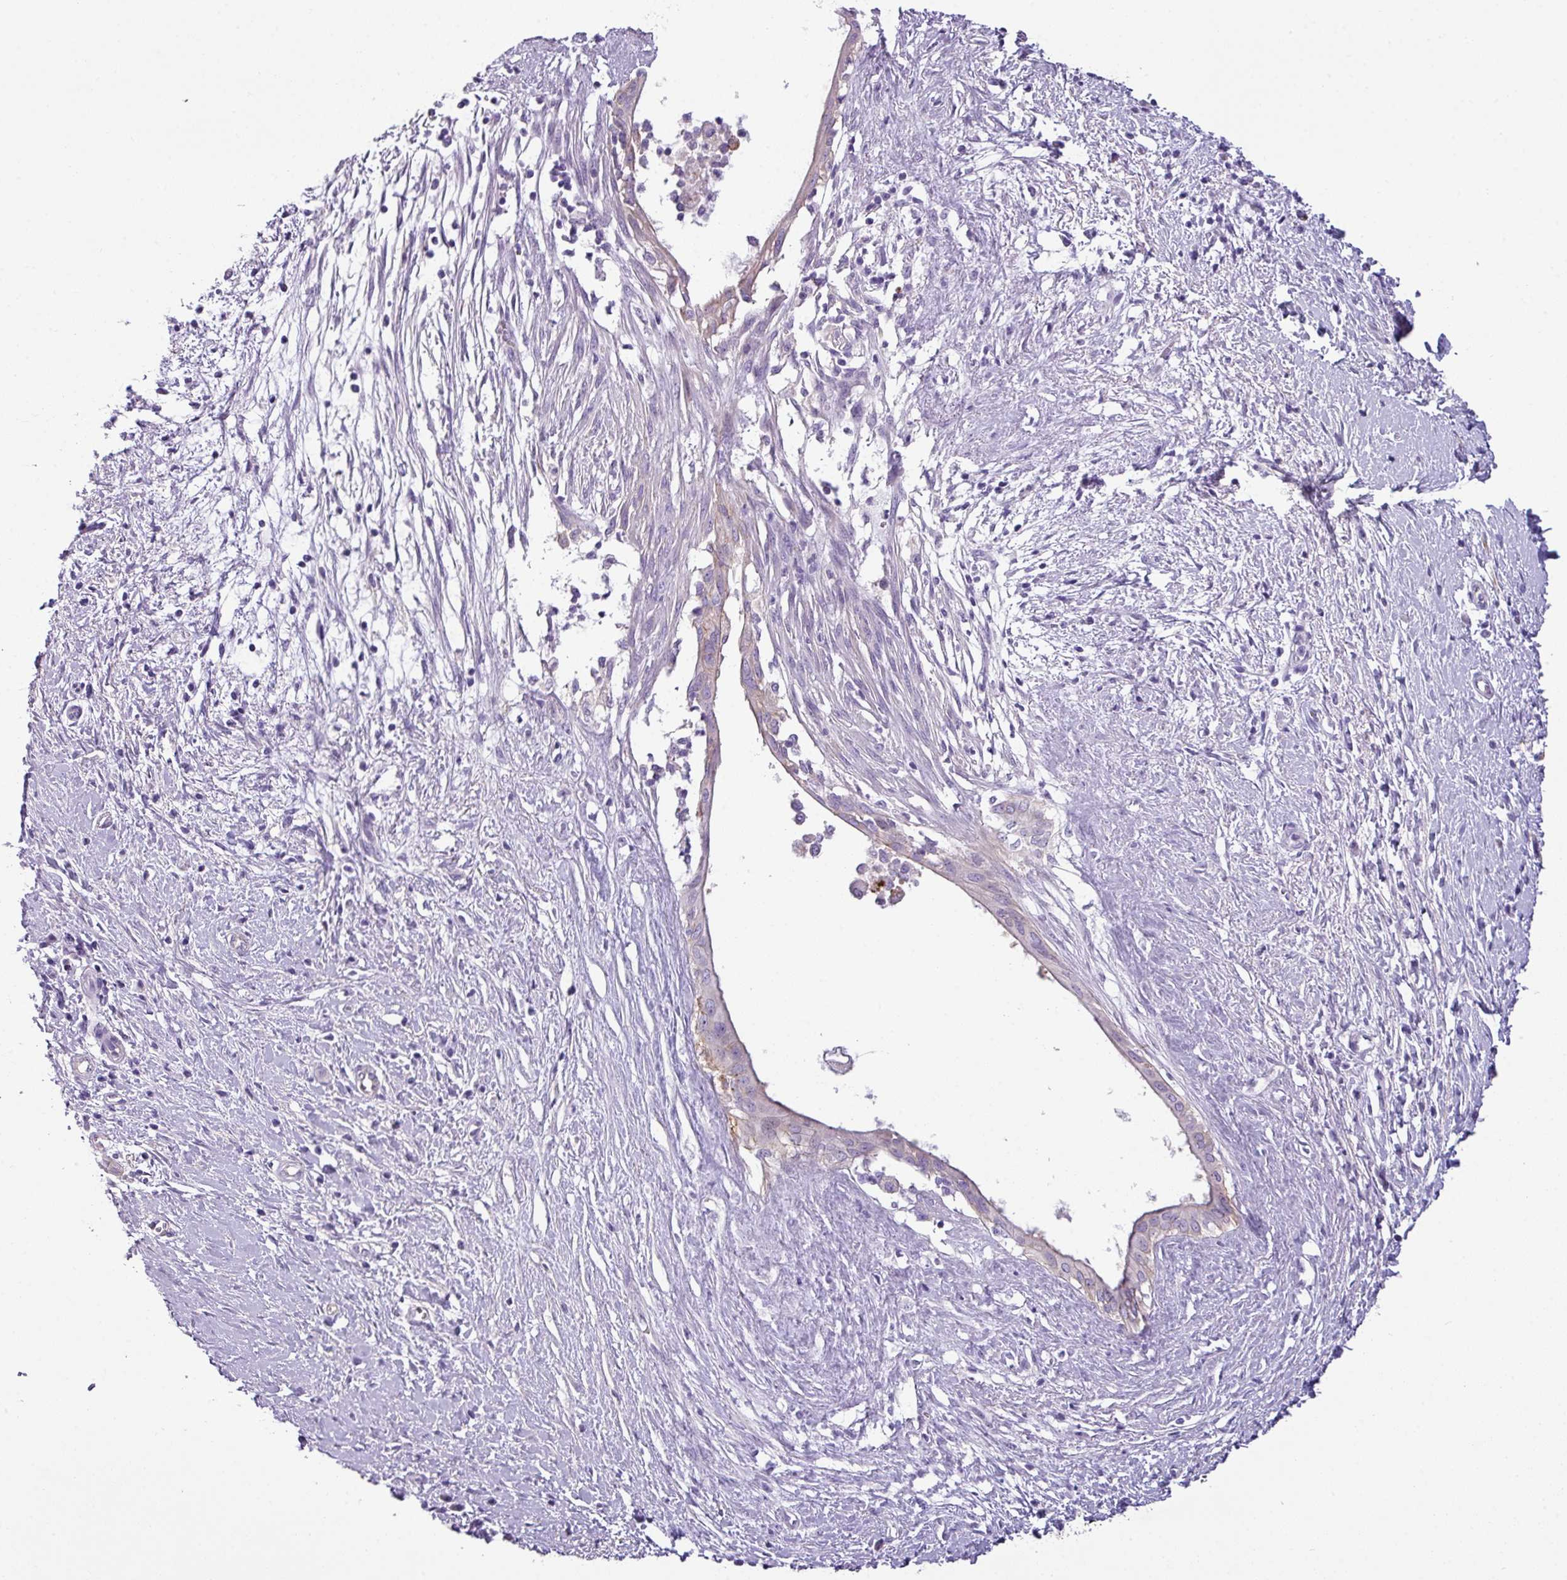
{"staining": {"intensity": "negative", "quantity": "none", "location": "none"}, "tissue": "pancreatic cancer", "cell_type": "Tumor cells", "image_type": "cancer", "snomed": [{"axis": "morphology", "description": "Adenocarcinoma, NOS"}, {"axis": "topography", "description": "Pancreas"}], "caption": "Immunohistochemistry (IHC) photomicrograph of neoplastic tissue: pancreatic cancer (adenocarcinoma) stained with DAB exhibits no significant protein staining in tumor cells. (IHC, brightfield microscopy, high magnification).", "gene": "TMEM178B", "patient": {"sex": "male", "age": 50}}